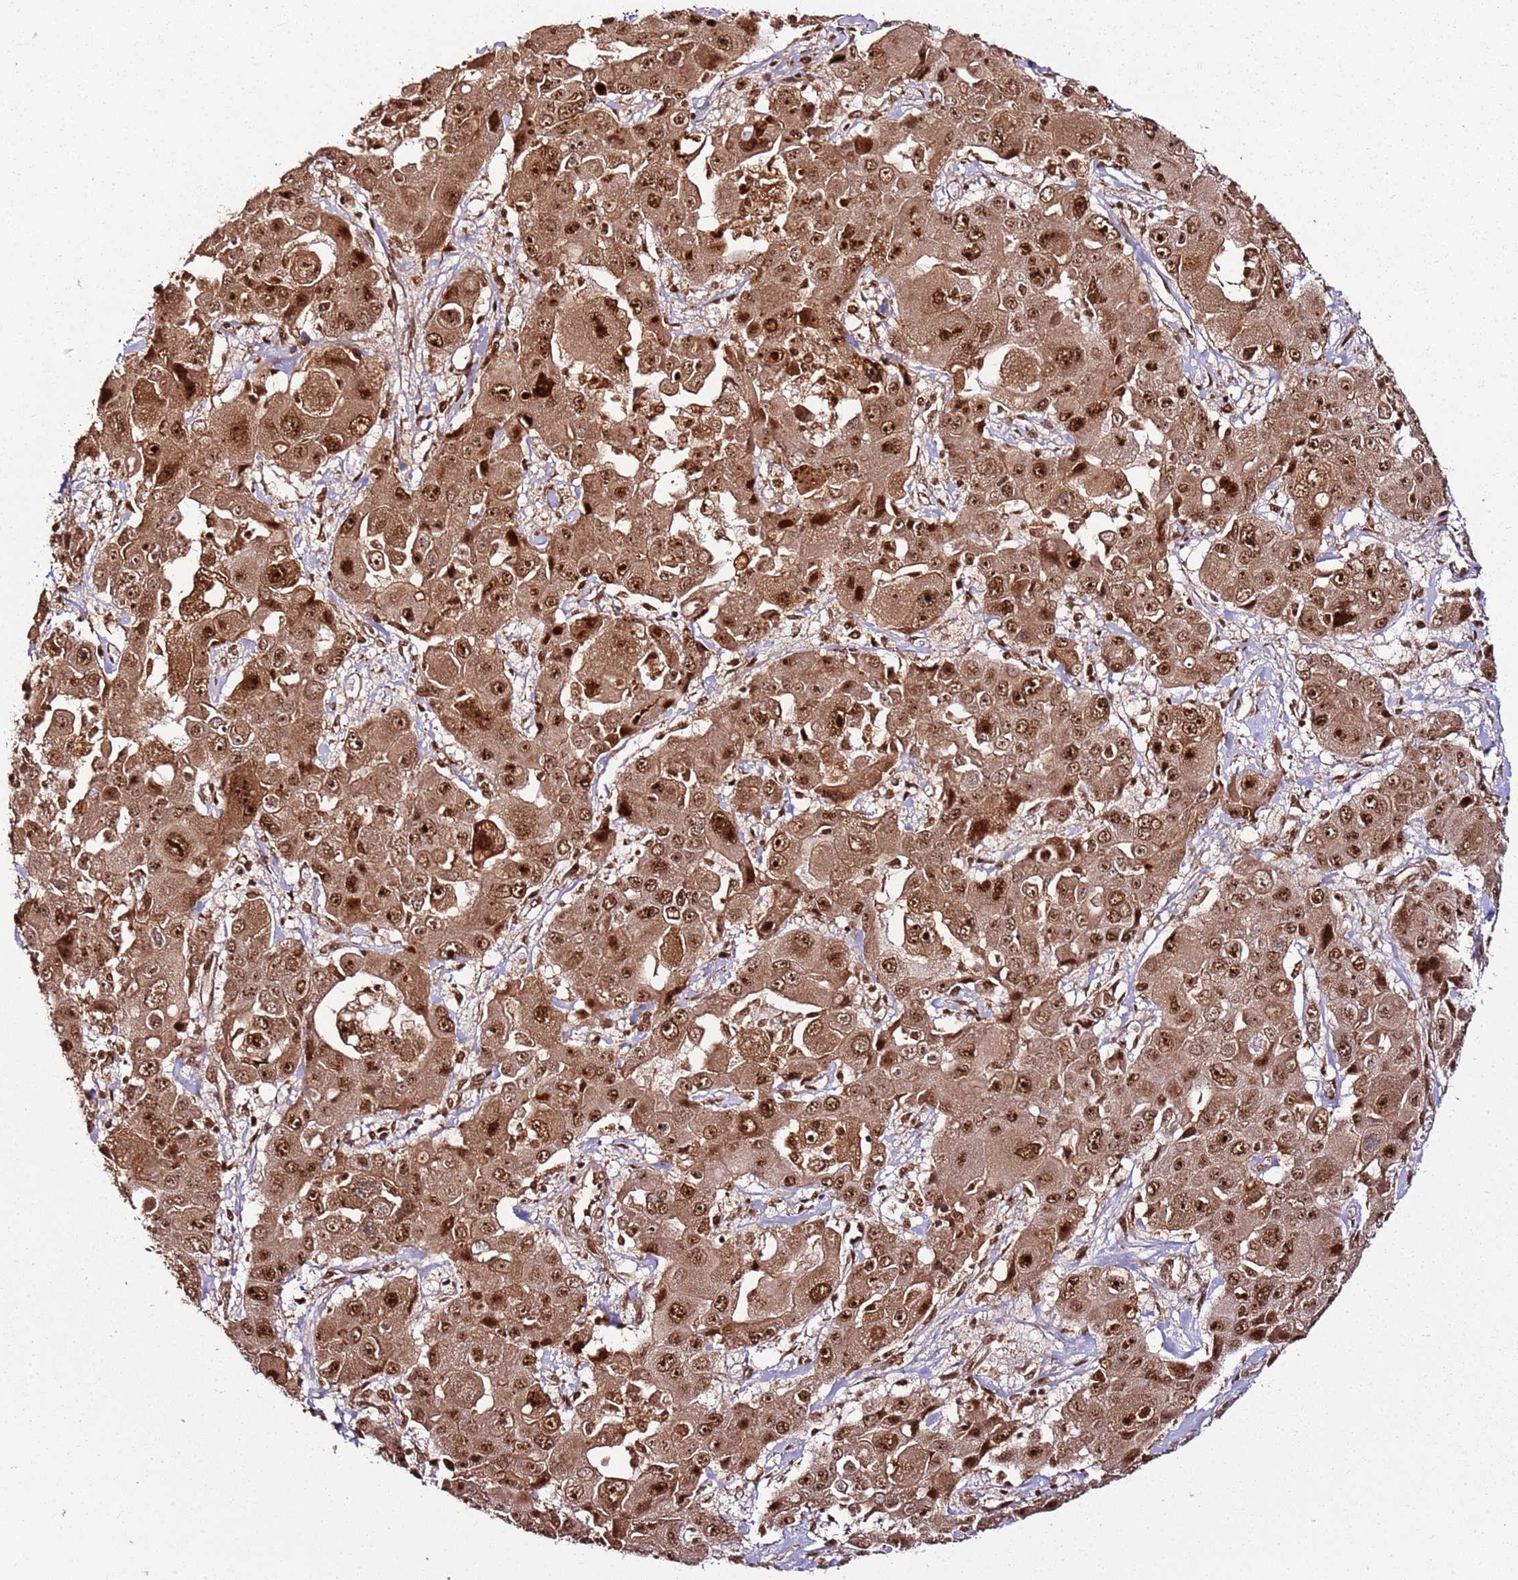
{"staining": {"intensity": "strong", "quantity": ">75%", "location": "cytoplasmic/membranous,nuclear"}, "tissue": "liver cancer", "cell_type": "Tumor cells", "image_type": "cancer", "snomed": [{"axis": "morphology", "description": "Cholangiocarcinoma"}, {"axis": "topography", "description": "Liver"}], "caption": "Brown immunohistochemical staining in liver cancer (cholangiocarcinoma) shows strong cytoplasmic/membranous and nuclear positivity in about >75% of tumor cells.", "gene": "XRN2", "patient": {"sex": "male", "age": 67}}